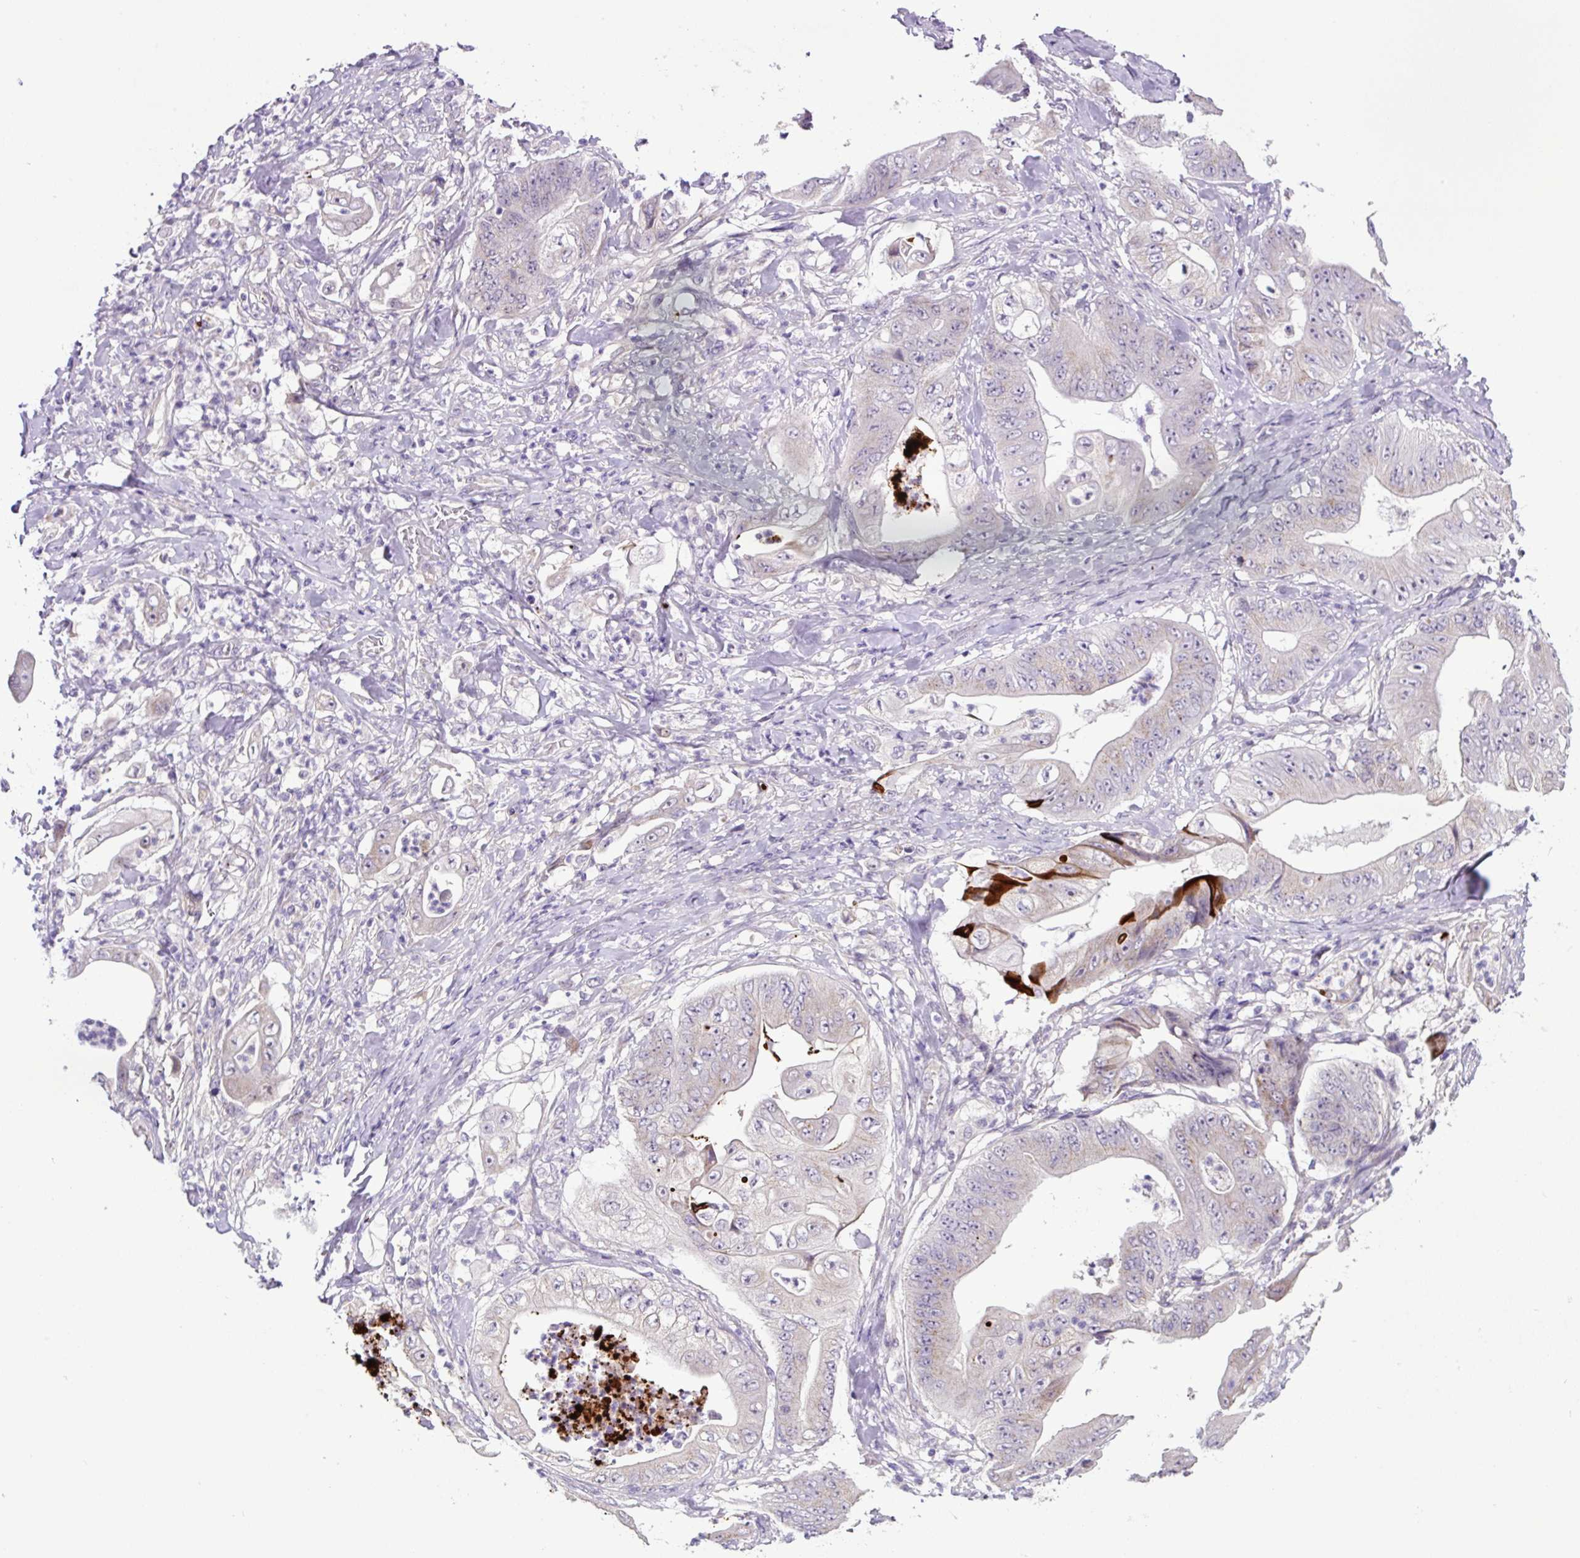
{"staining": {"intensity": "strong", "quantity": "<25%", "location": "cytoplasmic/membranous"}, "tissue": "stomach cancer", "cell_type": "Tumor cells", "image_type": "cancer", "snomed": [{"axis": "morphology", "description": "Adenocarcinoma, NOS"}, {"axis": "topography", "description": "Stomach"}], "caption": "Protein staining of adenocarcinoma (stomach) tissue shows strong cytoplasmic/membranous expression in about <25% of tumor cells. The protein of interest is stained brown, and the nuclei are stained in blue (DAB (3,3'-diaminobenzidine) IHC with brightfield microscopy, high magnification).", "gene": "OGDHL", "patient": {"sex": "female", "age": 73}}